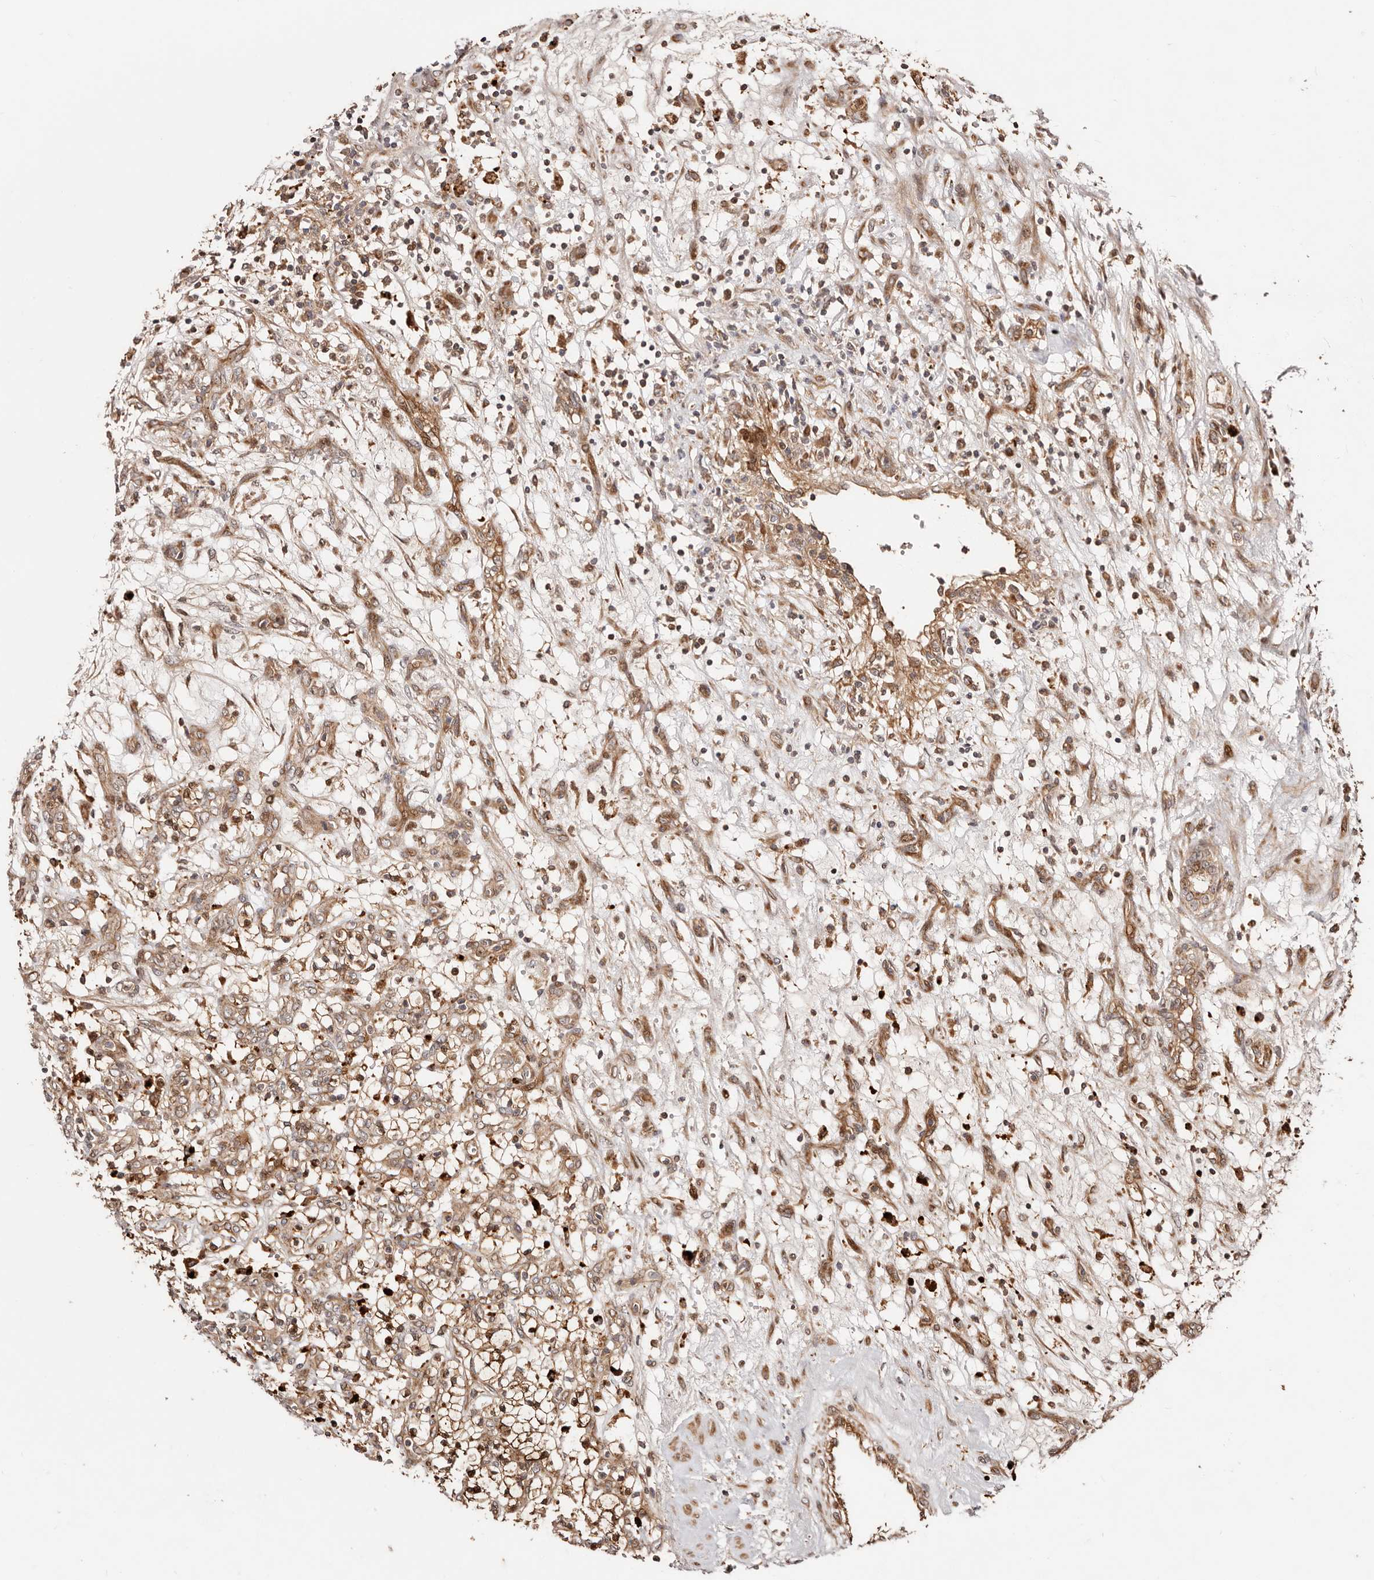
{"staining": {"intensity": "moderate", "quantity": ">75%", "location": "cytoplasmic/membranous,nuclear"}, "tissue": "renal cancer", "cell_type": "Tumor cells", "image_type": "cancer", "snomed": [{"axis": "morphology", "description": "Adenocarcinoma, NOS"}, {"axis": "topography", "description": "Kidney"}], "caption": "Immunohistochemical staining of human renal cancer exhibits medium levels of moderate cytoplasmic/membranous and nuclear positivity in approximately >75% of tumor cells.", "gene": "PTPN22", "patient": {"sex": "female", "age": 57}}